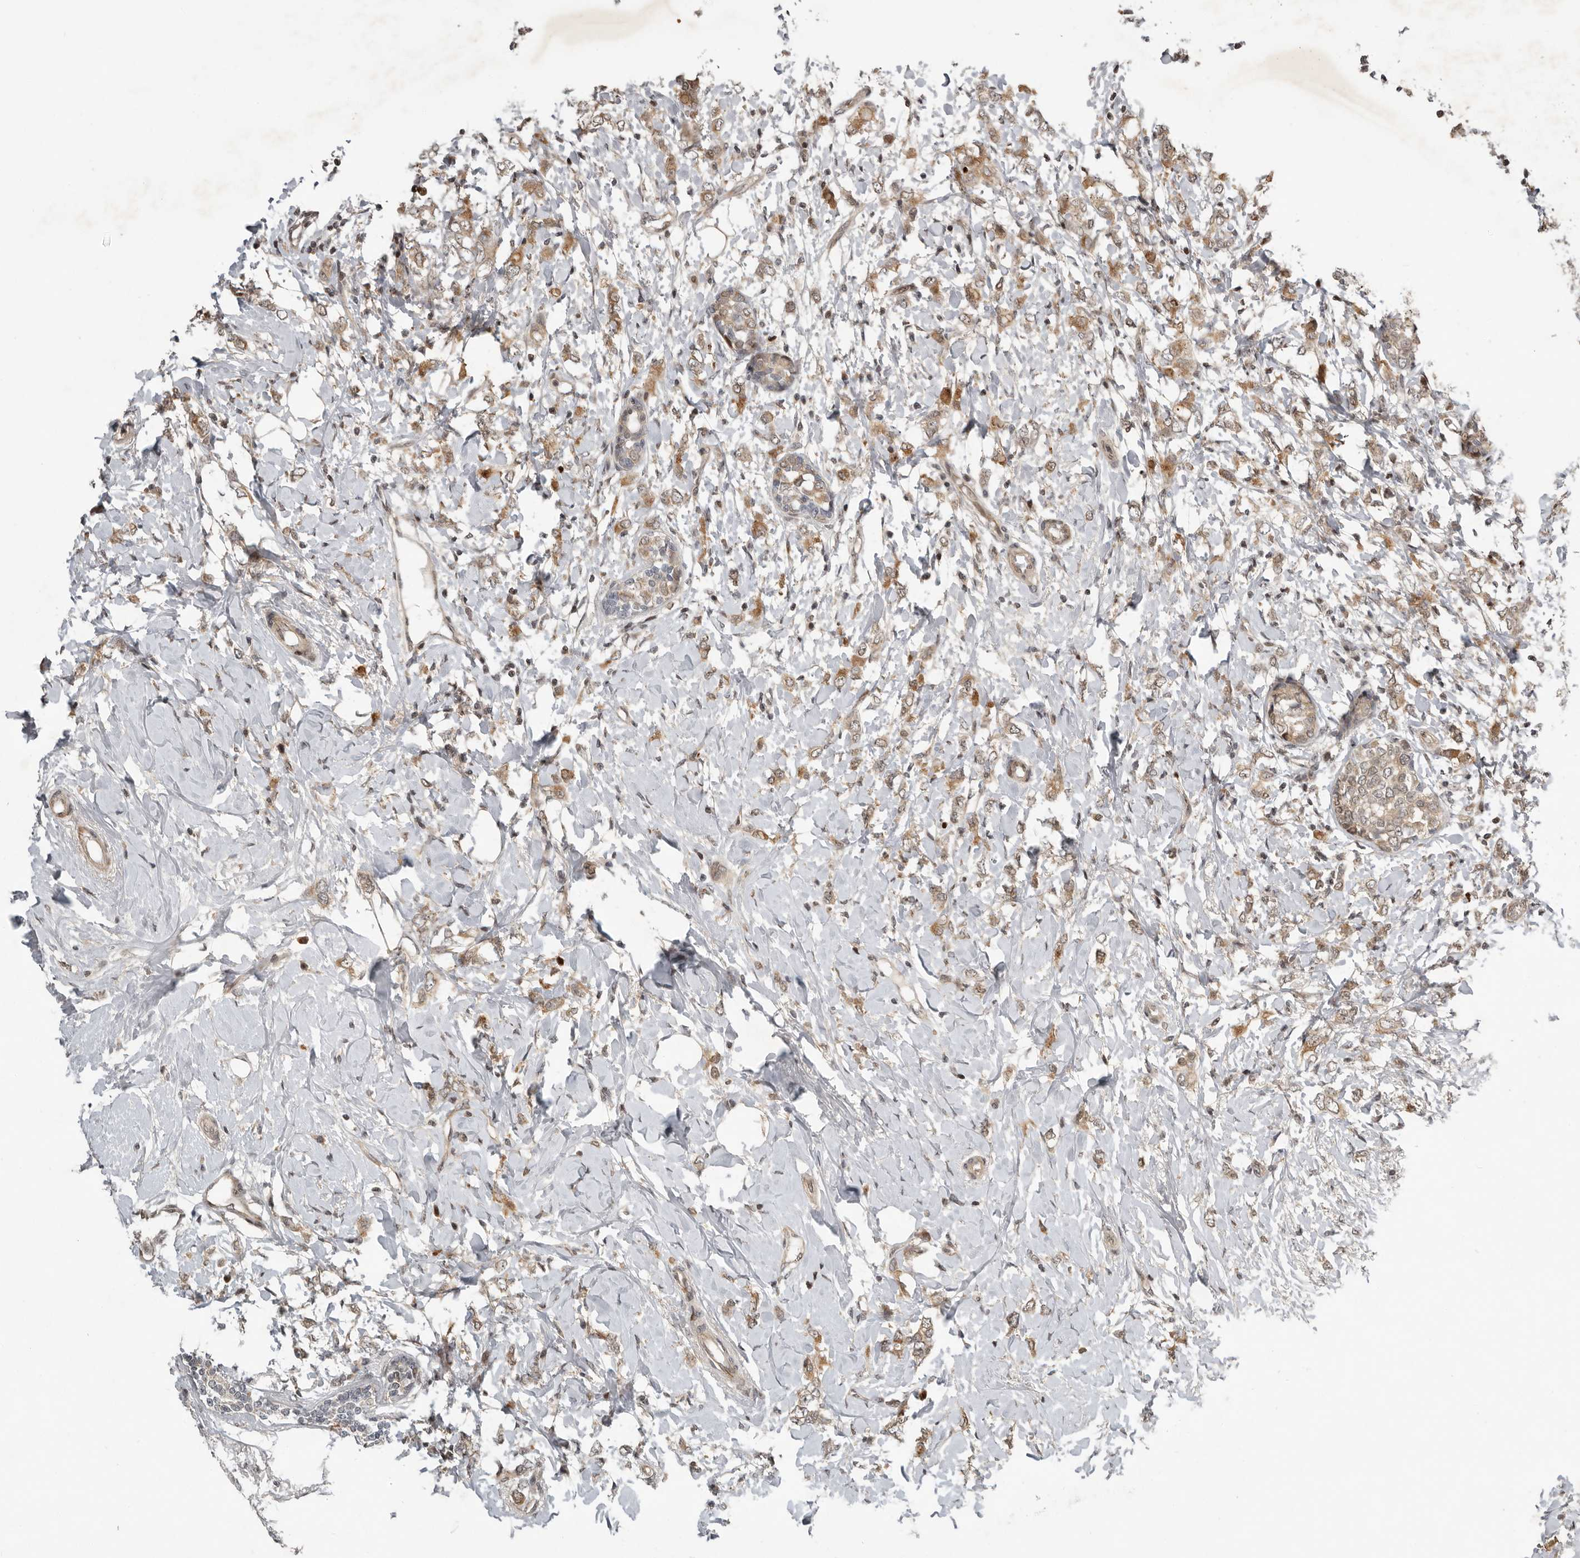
{"staining": {"intensity": "moderate", "quantity": ">75%", "location": "cytoplasmic/membranous"}, "tissue": "breast cancer", "cell_type": "Tumor cells", "image_type": "cancer", "snomed": [{"axis": "morphology", "description": "Normal tissue, NOS"}, {"axis": "morphology", "description": "Lobular carcinoma"}, {"axis": "topography", "description": "Breast"}], "caption": "IHC image of neoplastic tissue: human lobular carcinoma (breast) stained using IHC demonstrates medium levels of moderate protein expression localized specifically in the cytoplasmic/membranous of tumor cells, appearing as a cytoplasmic/membranous brown color.", "gene": "RABIF", "patient": {"sex": "female", "age": 47}}